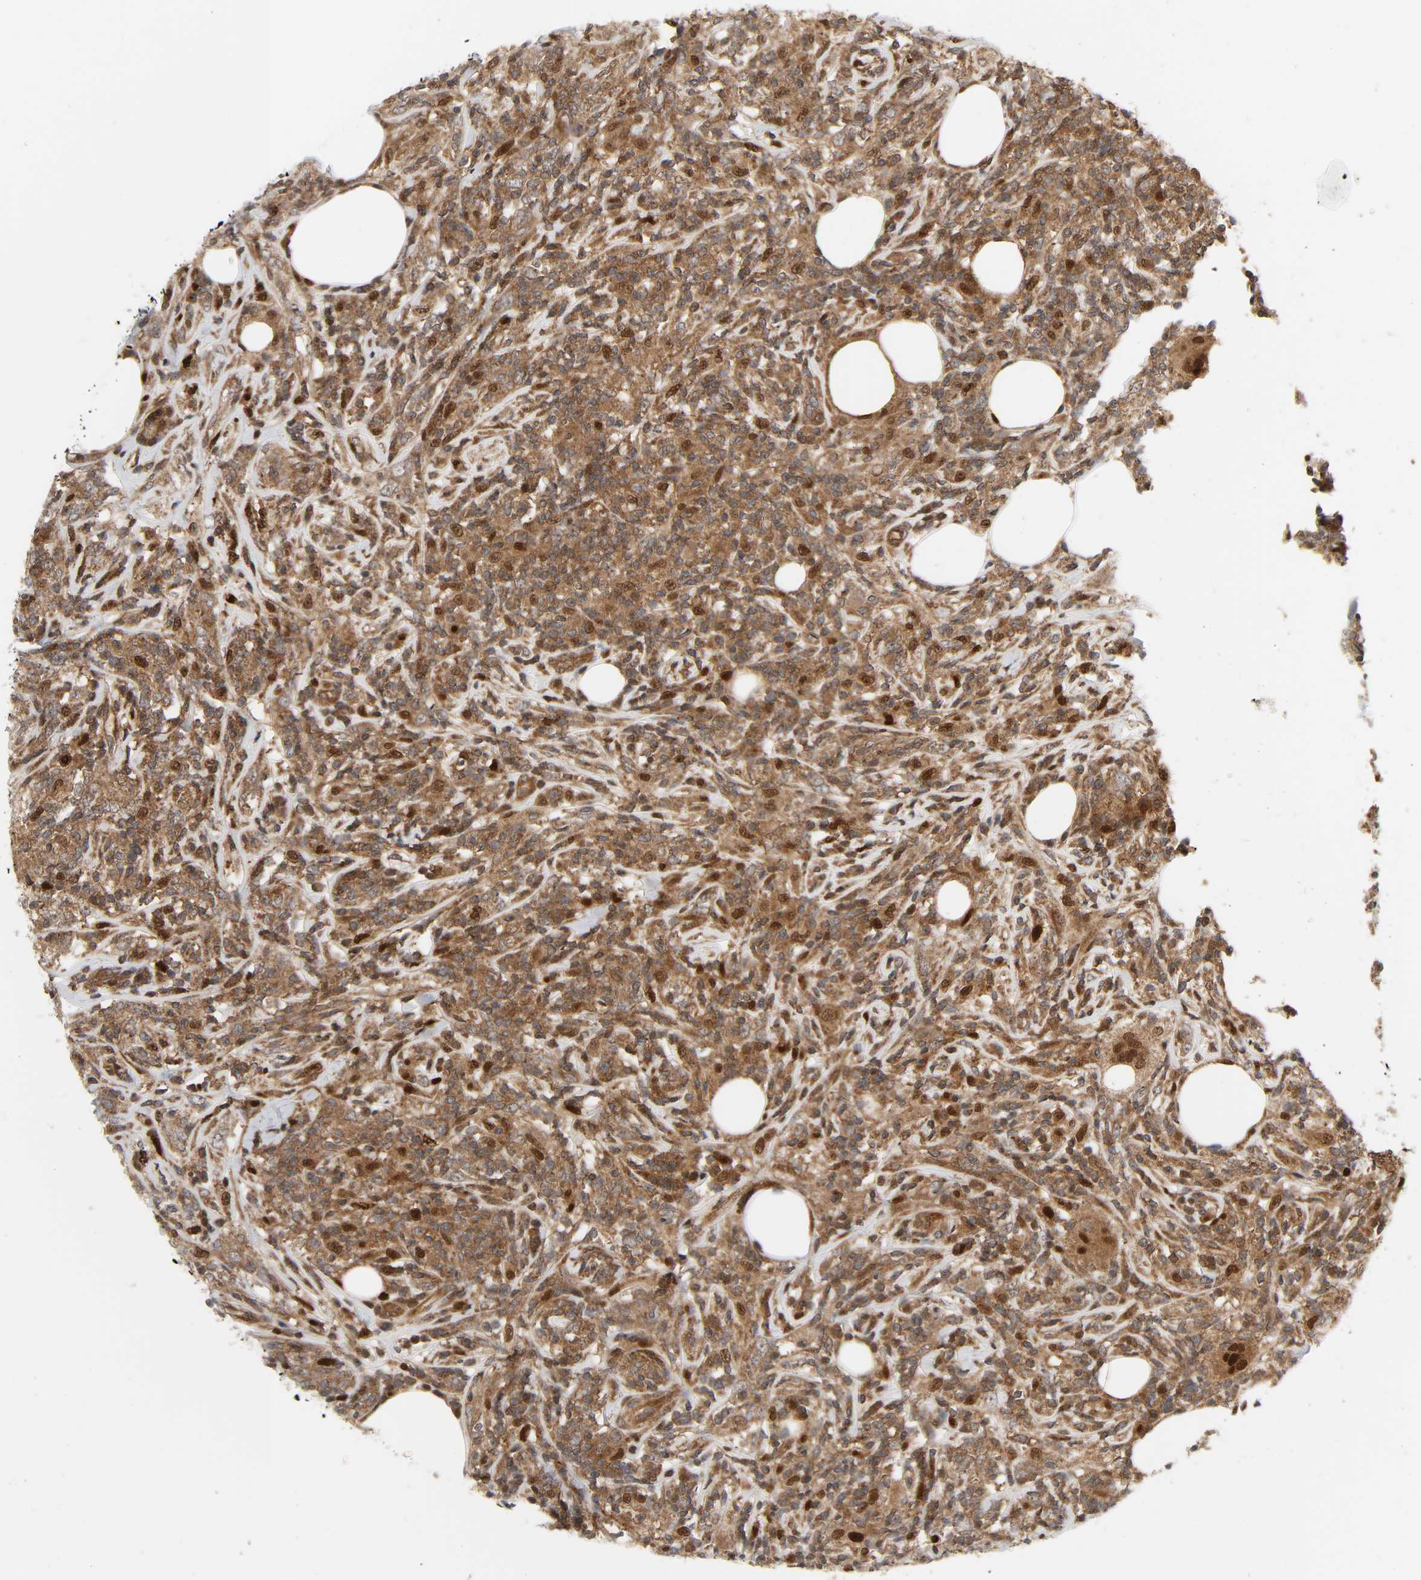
{"staining": {"intensity": "moderate", "quantity": ">75%", "location": "cytoplasmic/membranous"}, "tissue": "lymphoma", "cell_type": "Tumor cells", "image_type": "cancer", "snomed": [{"axis": "morphology", "description": "Malignant lymphoma, non-Hodgkin's type, High grade"}, {"axis": "topography", "description": "Lymph node"}], "caption": "High-grade malignant lymphoma, non-Hodgkin's type was stained to show a protein in brown. There is medium levels of moderate cytoplasmic/membranous expression in about >75% of tumor cells. The protein is shown in brown color, while the nuclei are stained blue.", "gene": "CHUK", "patient": {"sex": "female", "age": 84}}